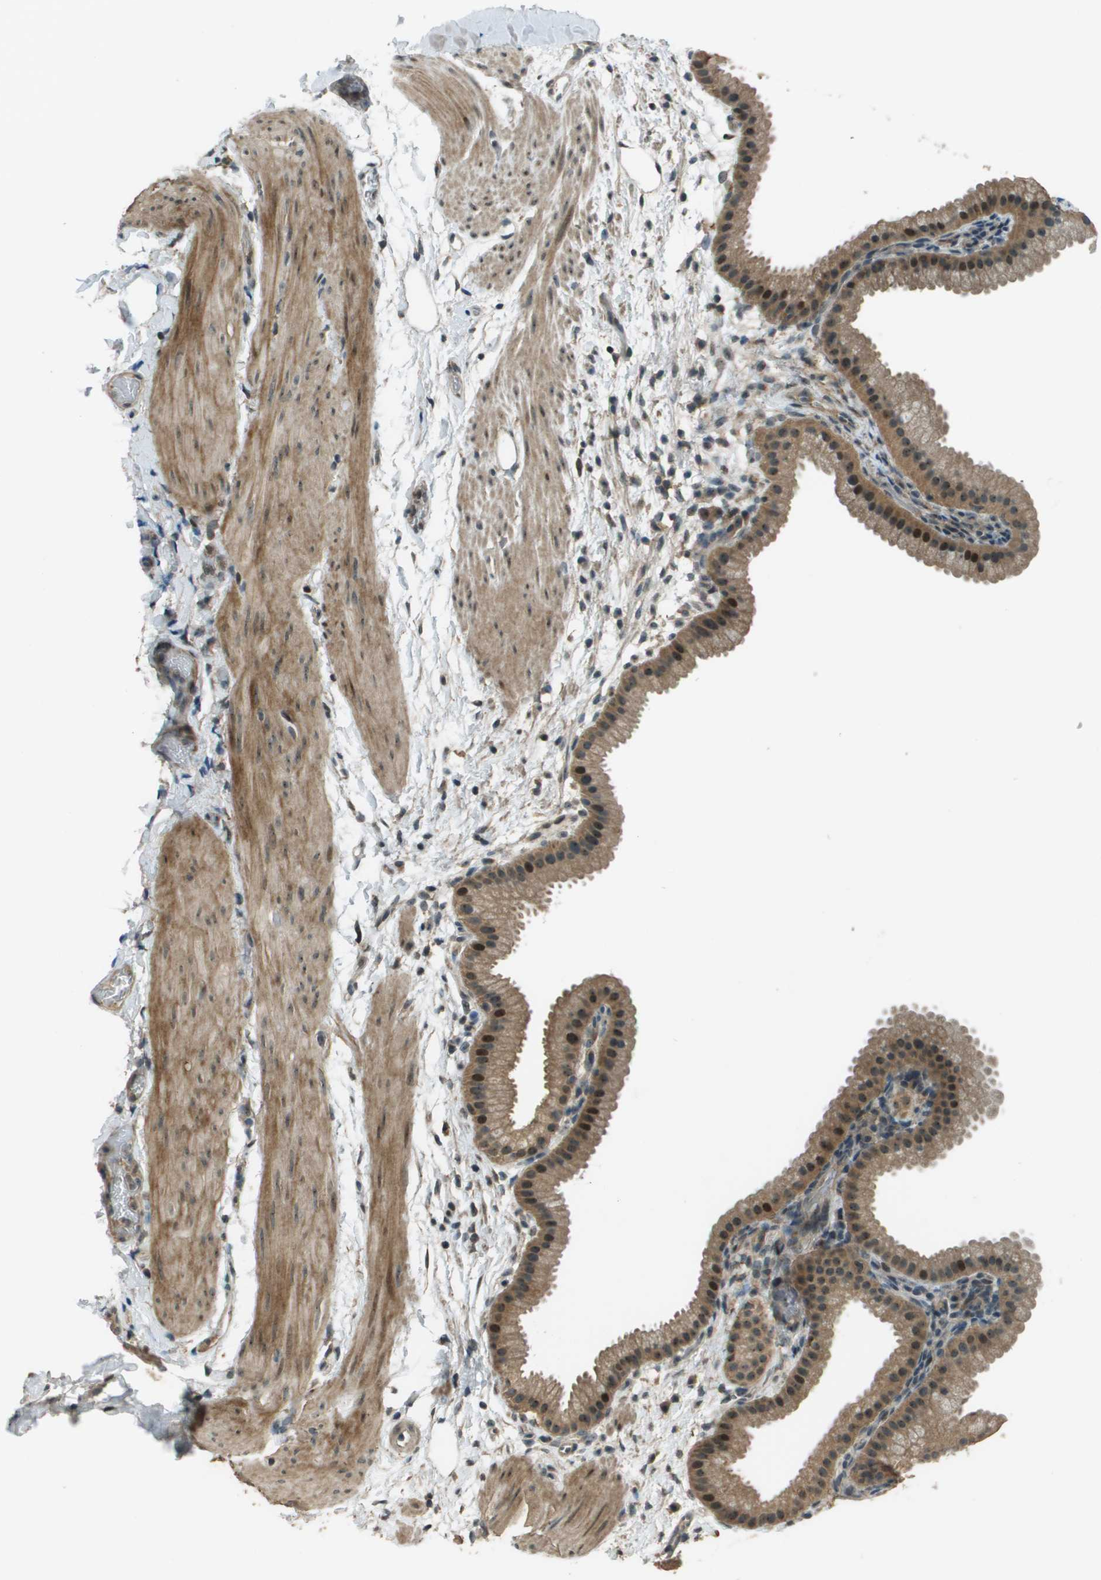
{"staining": {"intensity": "moderate", "quantity": ">75%", "location": "cytoplasmic/membranous,nuclear"}, "tissue": "gallbladder", "cell_type": "Glandular cells", "image_type": "normal", "snomed": [{"axis": "morphology", "description": "Normal tissue, NOS"}, {"axis": "topography", "description": "Gallbladder"}], "caption": "Benign gallbladder exhibits moderate cytoplasmic/membranous,nuclear expression in about >75% of glandular cells, visualized by immunohistochemistry. (IHC, brightfield microscopy, high magnification).", "gene": "SDC3", "patient": {"sex": "female", "age": 64}}